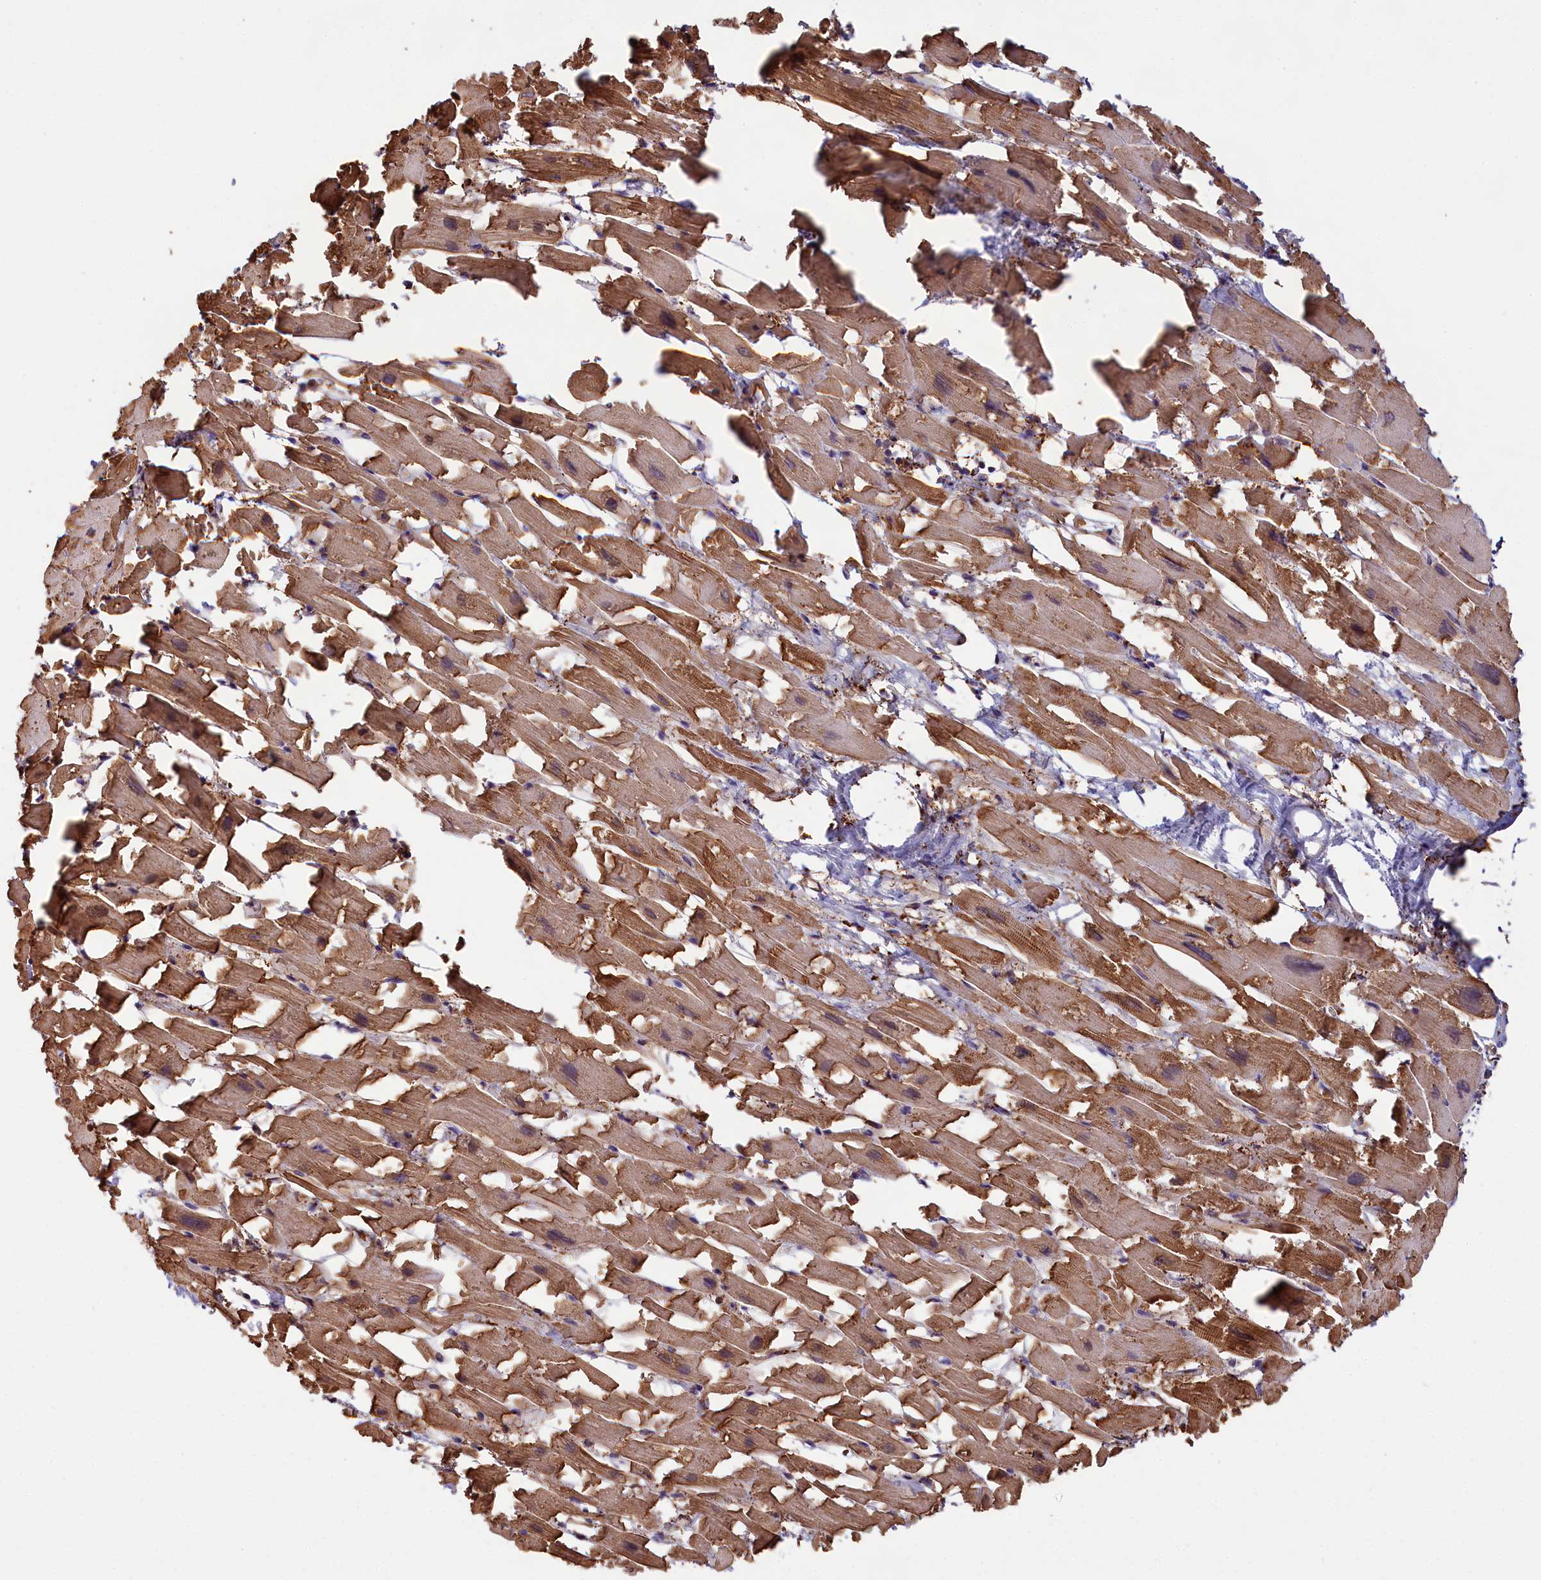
{"staining": {"intensity": "moderate", "quantity": ">75%", "location": "cytoplasmic/membranous"}, "tissue": "heart muscle", "cell_type": "Cardiomyocytes", "image_type": "normal", "snomed": [{"axis": "morphology", "description": "Normal tissue, NOS"}, {"axis": "topography", "description": "Heart"}], "caption": "Immunohistochemistry (DAB) staining of benign heart muscle exhibits moderate cytoplasmic/membranous protein staining in approximately >75% of cardiomyocytes.", "gene": "GYS1", "patient": {"sex": "female", "age": 64}}